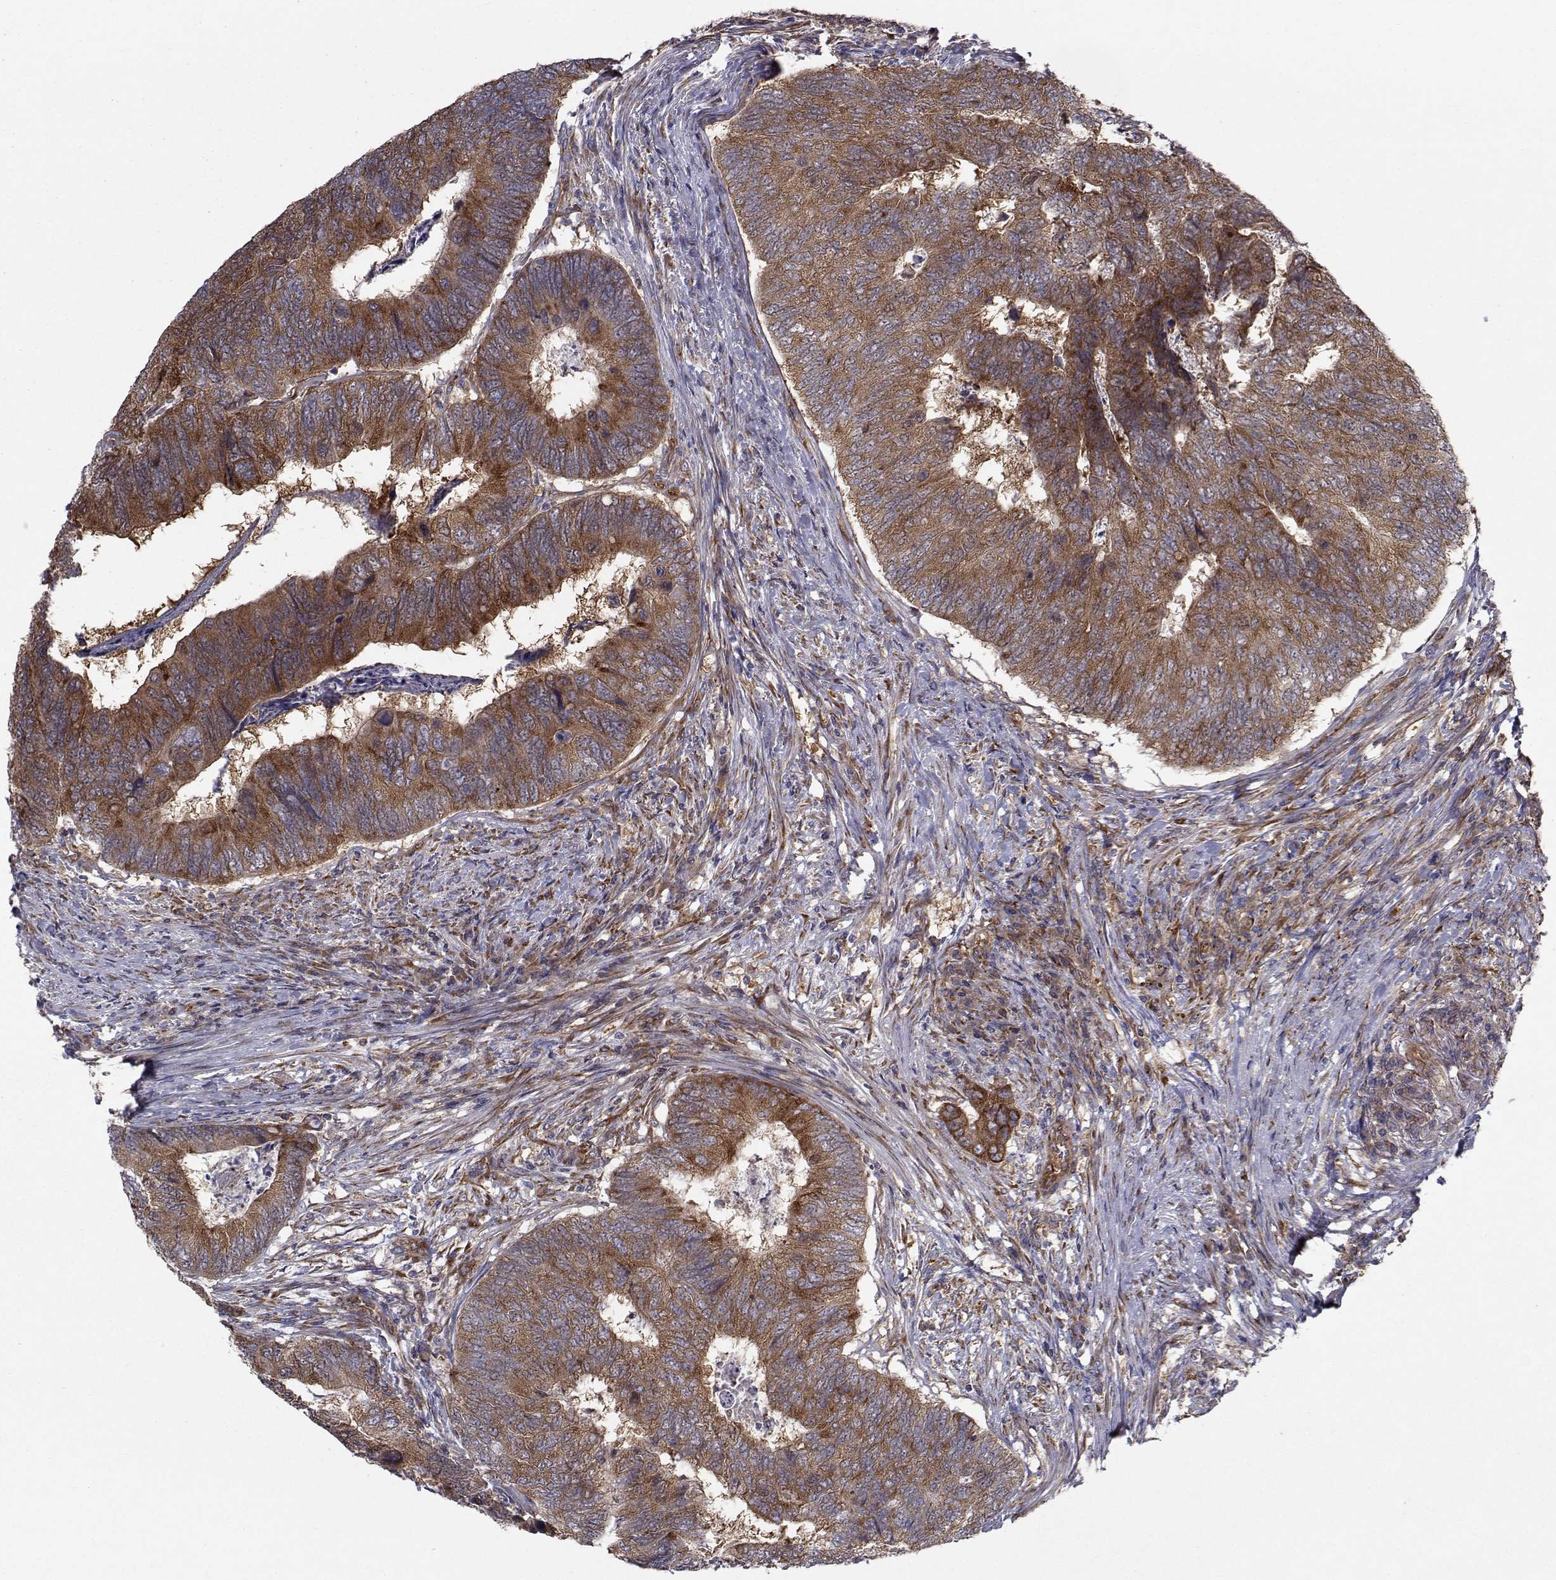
{"staining": {"intensity": "strong", "quantity": "25%-75%", "location": "cytoplasmic/membranous"}, "tissue": "colorectal cancer", "cell_type": "Tumor cells", "image_type": "cancer", "snomed": [{"axis": "morphology", "description": "Adenocarcinoma, NOS"}, {"axis": "topography", "description": "Colon"}], "caption": "IHC of human colorectal cancer shows high levels of strong cytoplasmic/membranous expression in approximately 25%-75% of tumor cells. (DAB (3,3'-diaminobenzidine) IHC, brown staining for protein, blue staining for nuclei).", "gene": "TRIP10", "patient": {"sex": "female", "age": 67}}